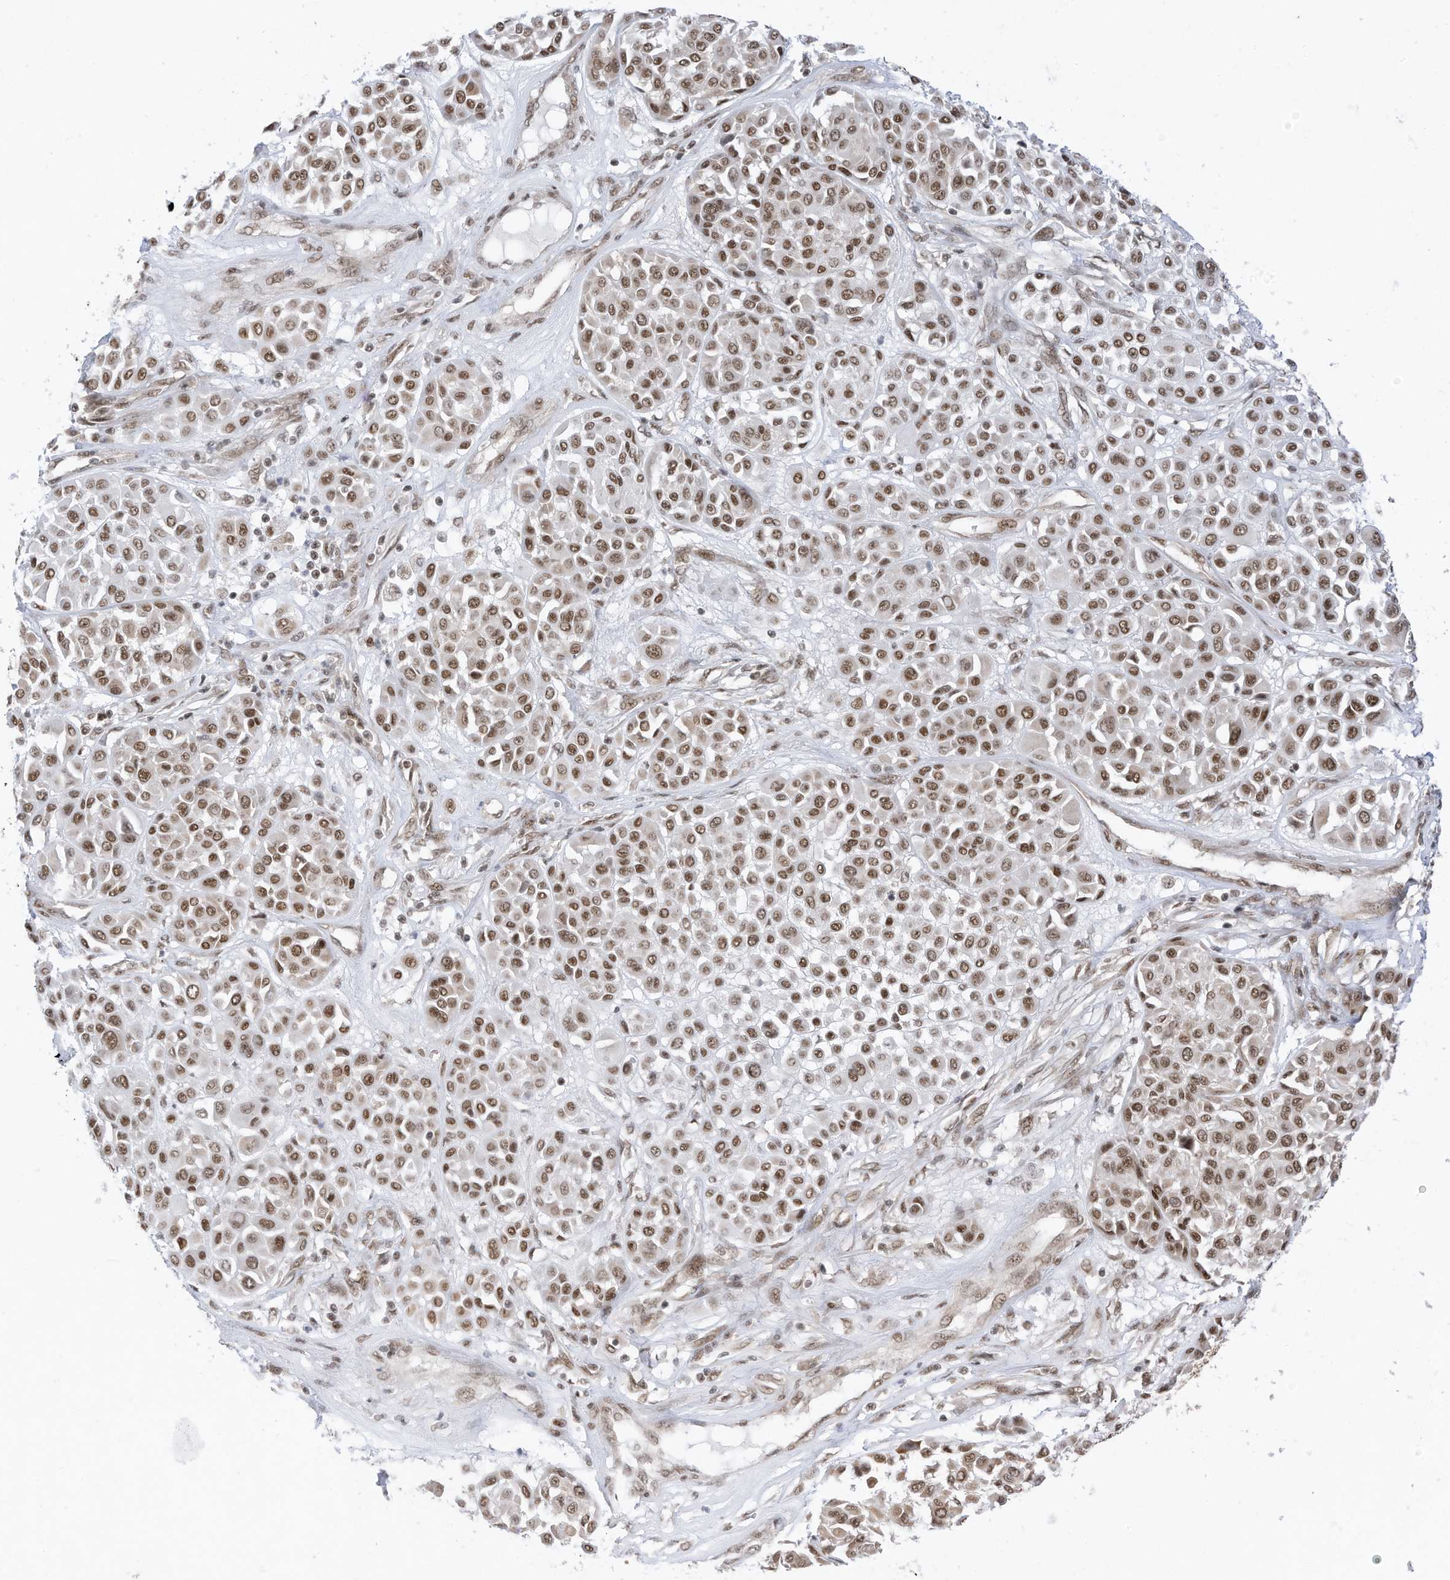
{"staining": {"intensity": "moderate", "quantity": ">75%", "location": "nuclear"}, "tissue": "melanoma", "cell_type": "Tumor cells", "image_type": "cancer", "snomed": [{"axis": "morphology", "description": "Malignant melanoma, Metastatic site"}, {"axis": "topography", "description": "Soft tissue"}], "caption": "Moderate nuclear protein expression is present in approximately >75% of tumor cells in malignant melanoma (metastatic site). Nuclei are stained in blue.", "gene": "AURKAIP1", "patient": {"sex": "male", "age": 41}}